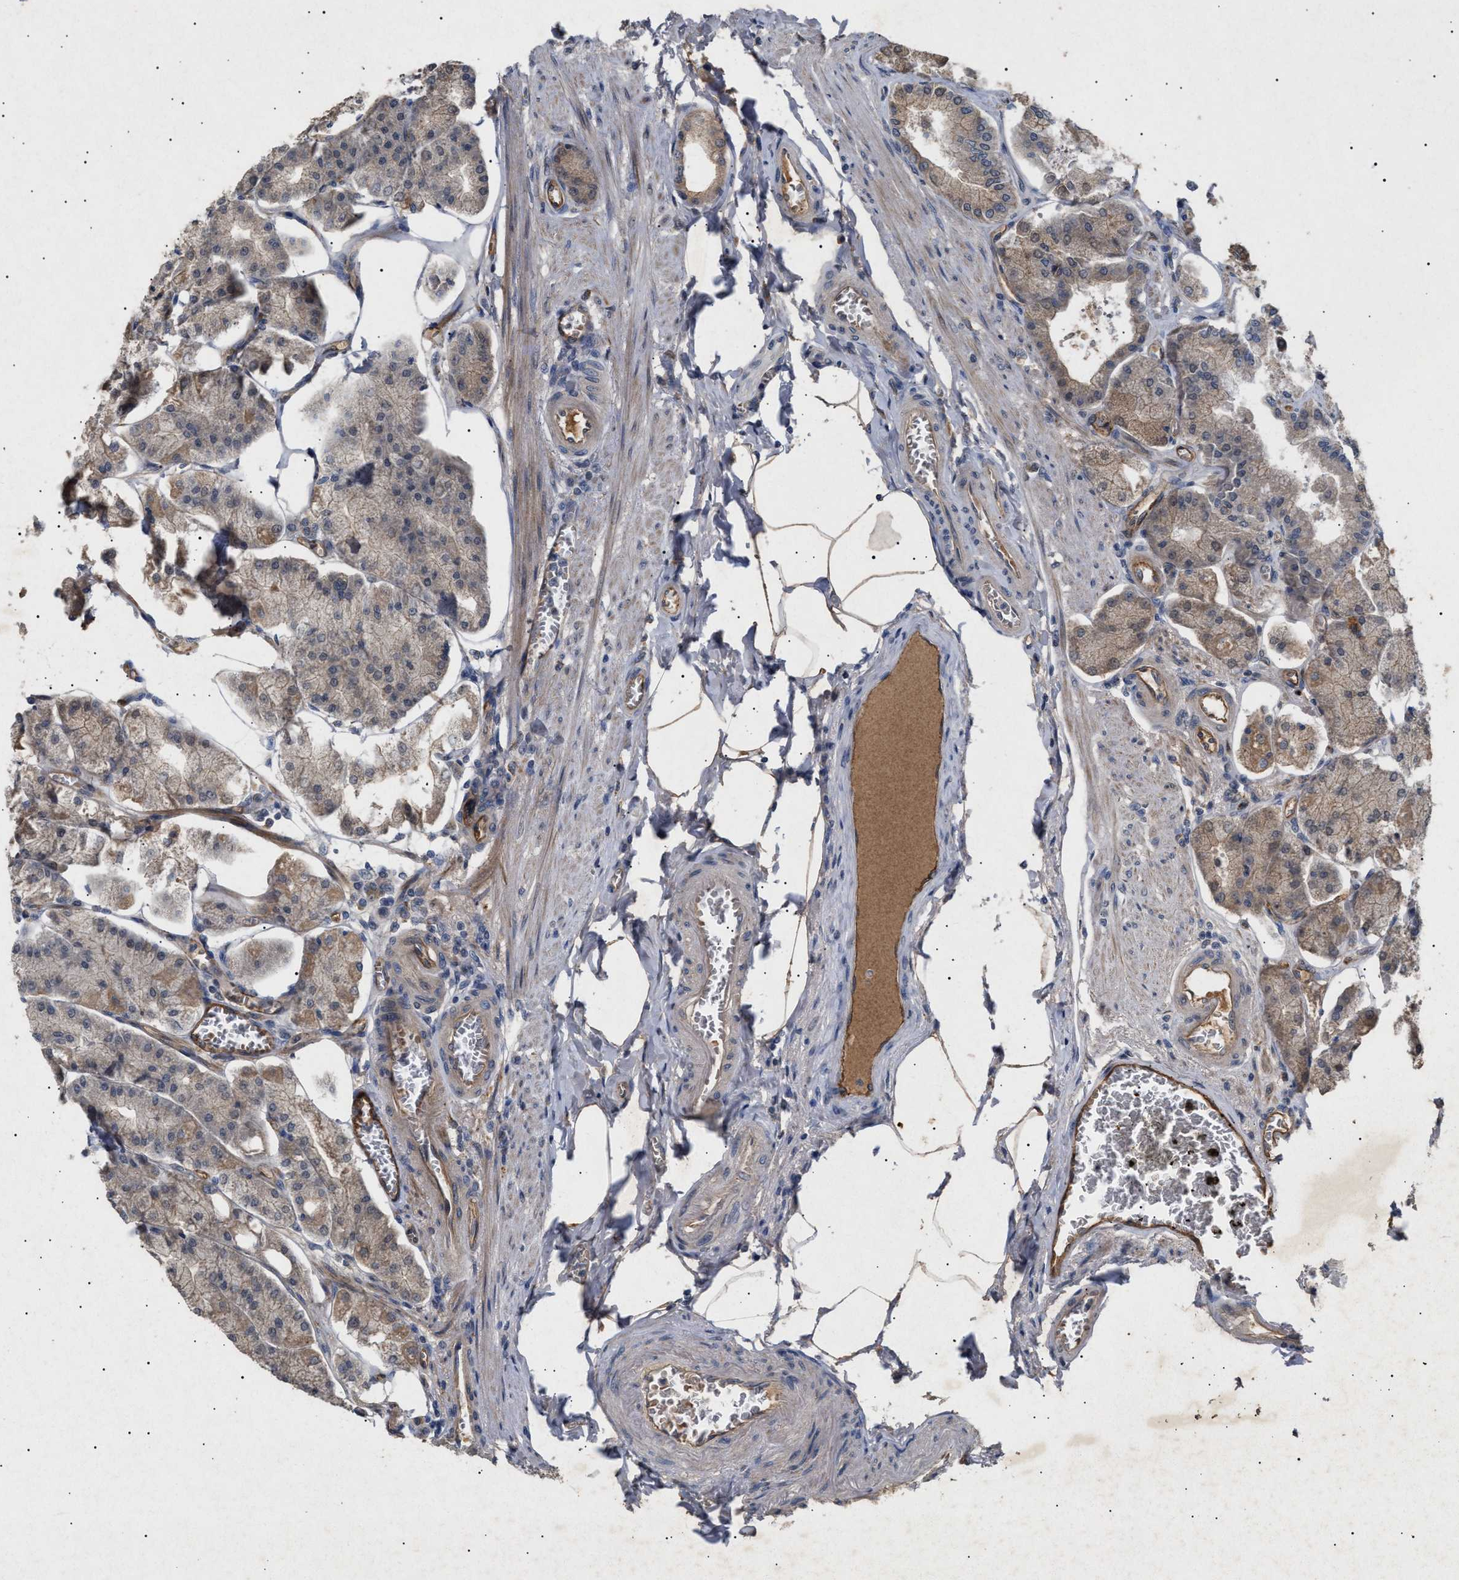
{"staining": {"intensity": "moderate", "quantity": "25%-75%", "location": "cytoplasmic/membranous"}, "tissue": "stomach", "cell_type": "Glandular cells", "image_type": "normal", "snomed": [{"axis": "morphology", "description": "Normal tissue, NOS"}, {"axis": "topography", "description": "Stomach, lower"}], "caption": "IHC (DAB (3,3'-diaminobenzidine)) staining of normal stomach exhibits moderate cytoplasmic/membranous protein expression in about 25%-75% of glandular cells. (DAB (3,3'-diaminobenzidine) IHC with brightfield microscopy, high magnification).", "gene": "SIRT5", "patient": {"sex": "male", "age": 71}}